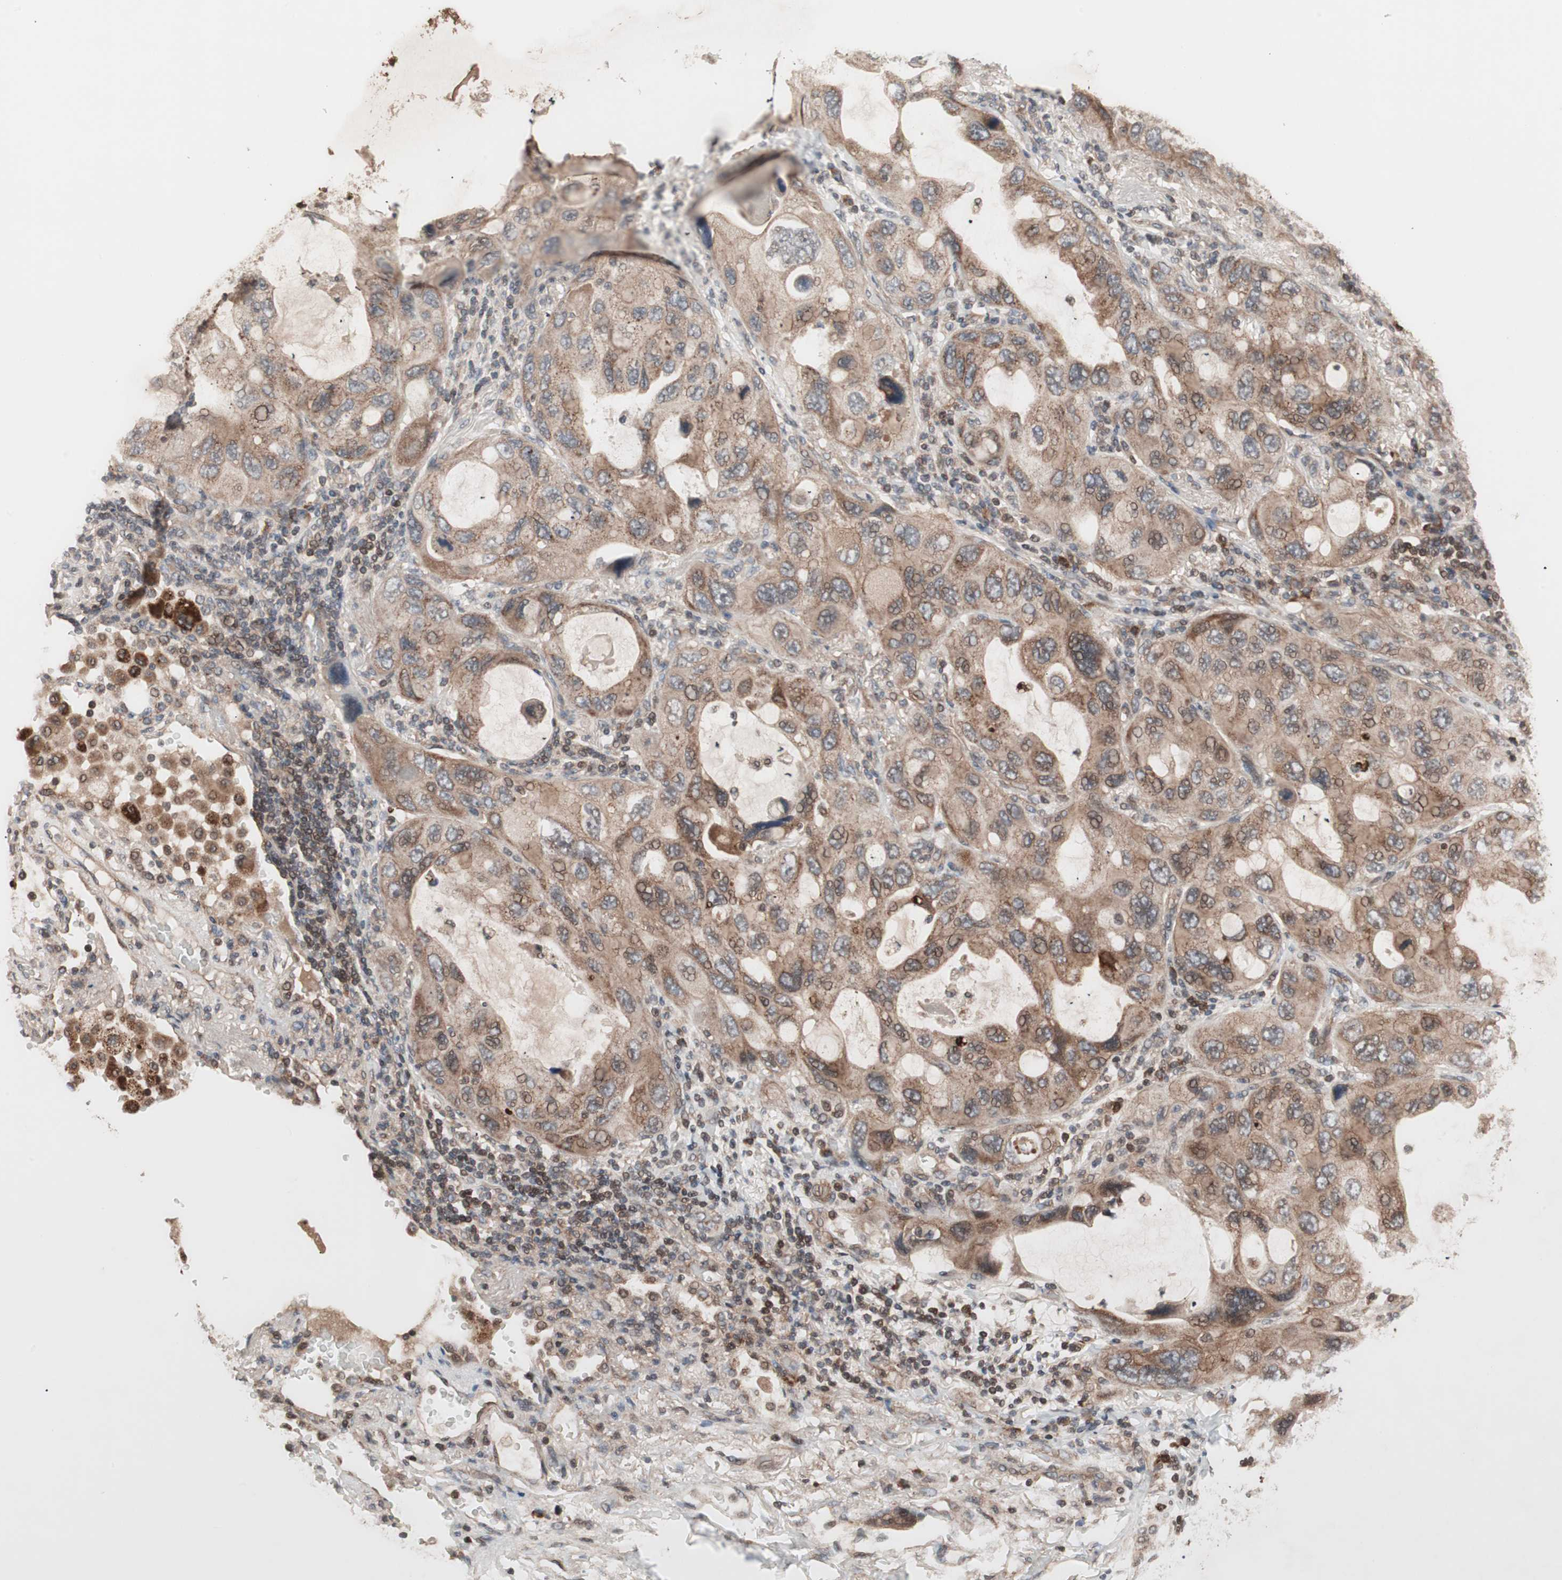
{"staining": {"intensity": "moderate", "quantity": ">75%", "location": "cytoplasmic/membranous"}, "tissue": "lung cancer", "cell_type": "Tumor cells", "image_type": "cancer", "snomed": [{"axis": "morphology", "description": "Squamous cell carcinoma, NOS"}, {"axis": "topography", "description": "Lung"}], "caption": "Immunohistochemistry (IHC) of human lung squamous cell carcinoma shows medium levels of moderate cytoplasmic/membranous positivity in approximately >75% of tumor cells. Nuclei are stained in blue.", "gene": "NF2", "patient": {"sex": "female", "age": 73}}